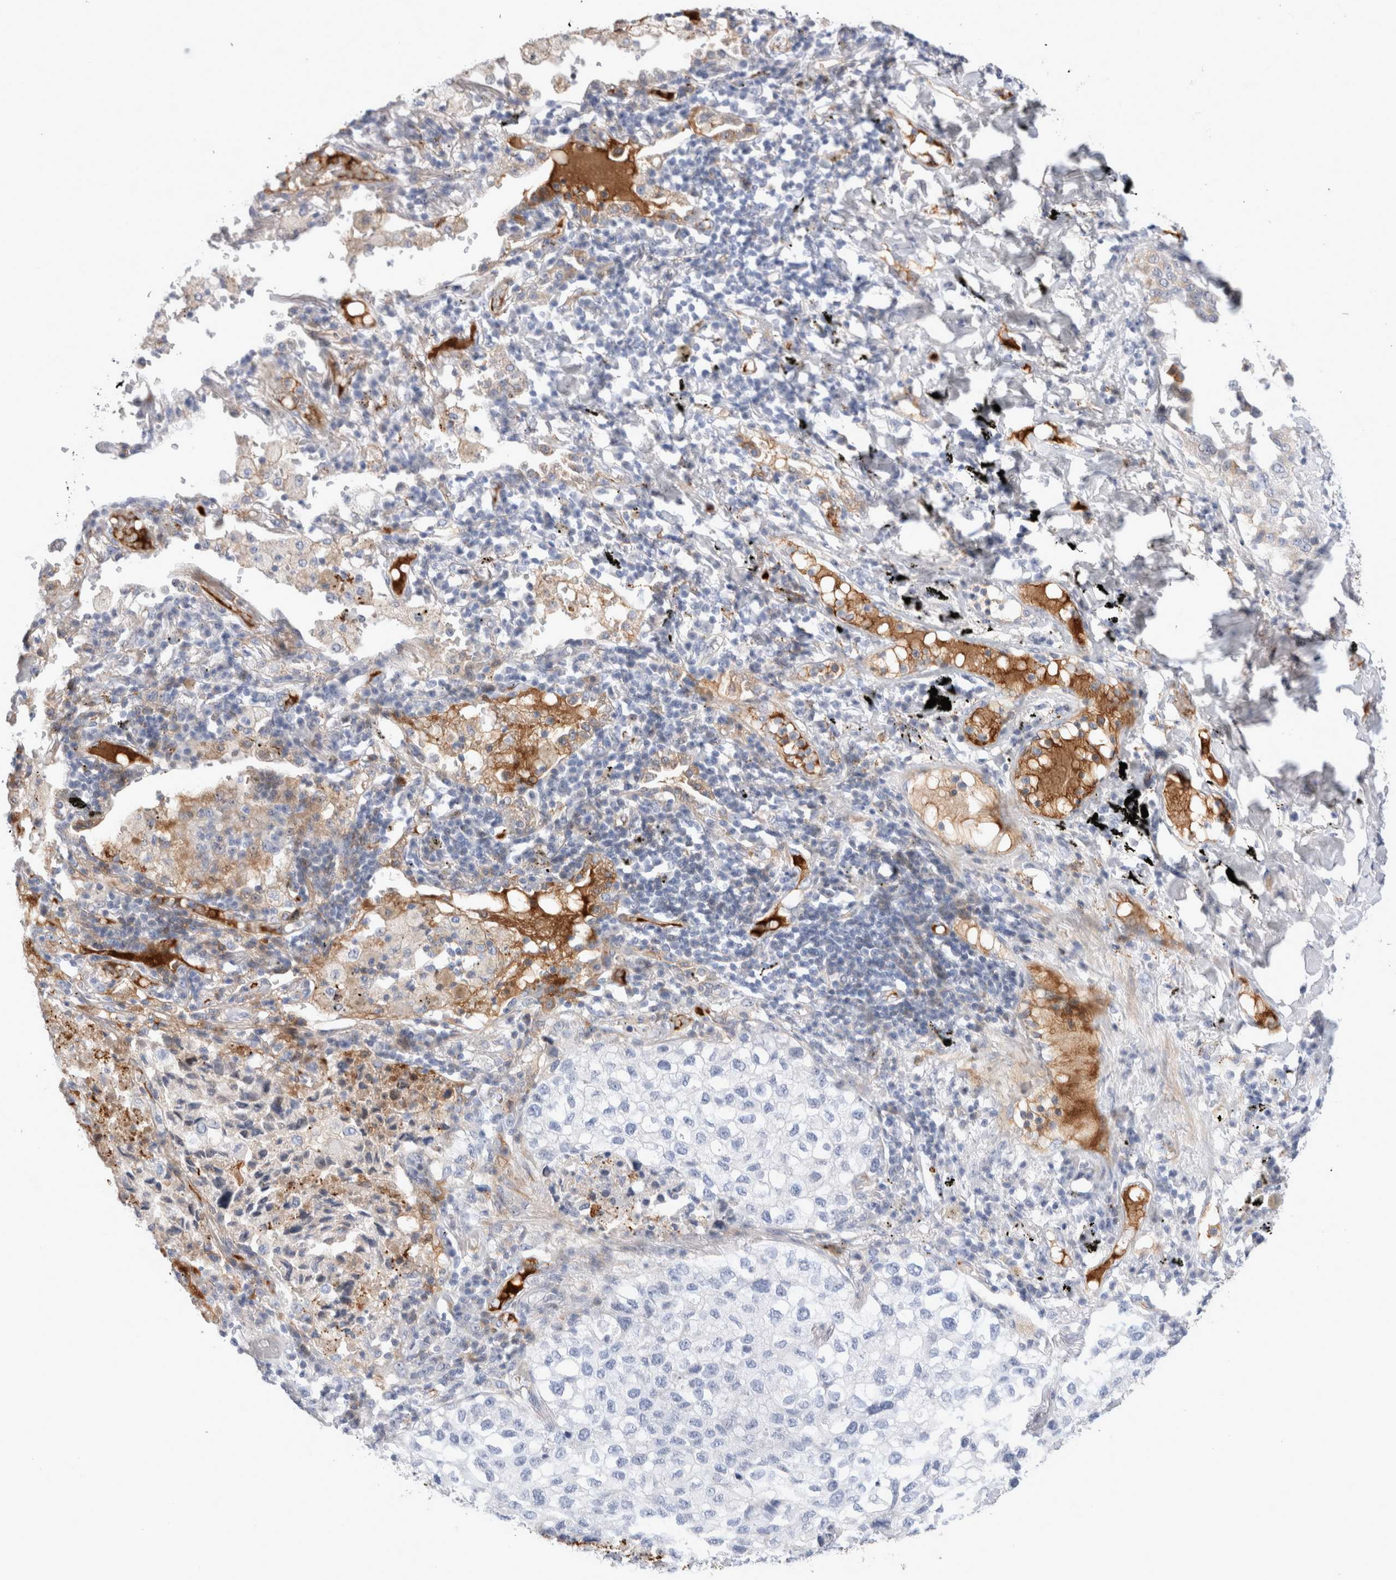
{"staining": {"intensity": "negative", "quantity": "none", "location": "none"}, "tissue": "lung cancer", "cell_type": "Tumor cells", "image_type": "cancer", "snomed": [{"axis": "morphology", "description": "Adenocarcinoma, NOS"}, {"axis": "topography", "description": "Lung"}], "caption": "This is an IHC histopathology image of lung cancer. There is no expression in tumor cells.", "gene": "ECHDC2", "patient": {"sex": "male", "age": 63}}